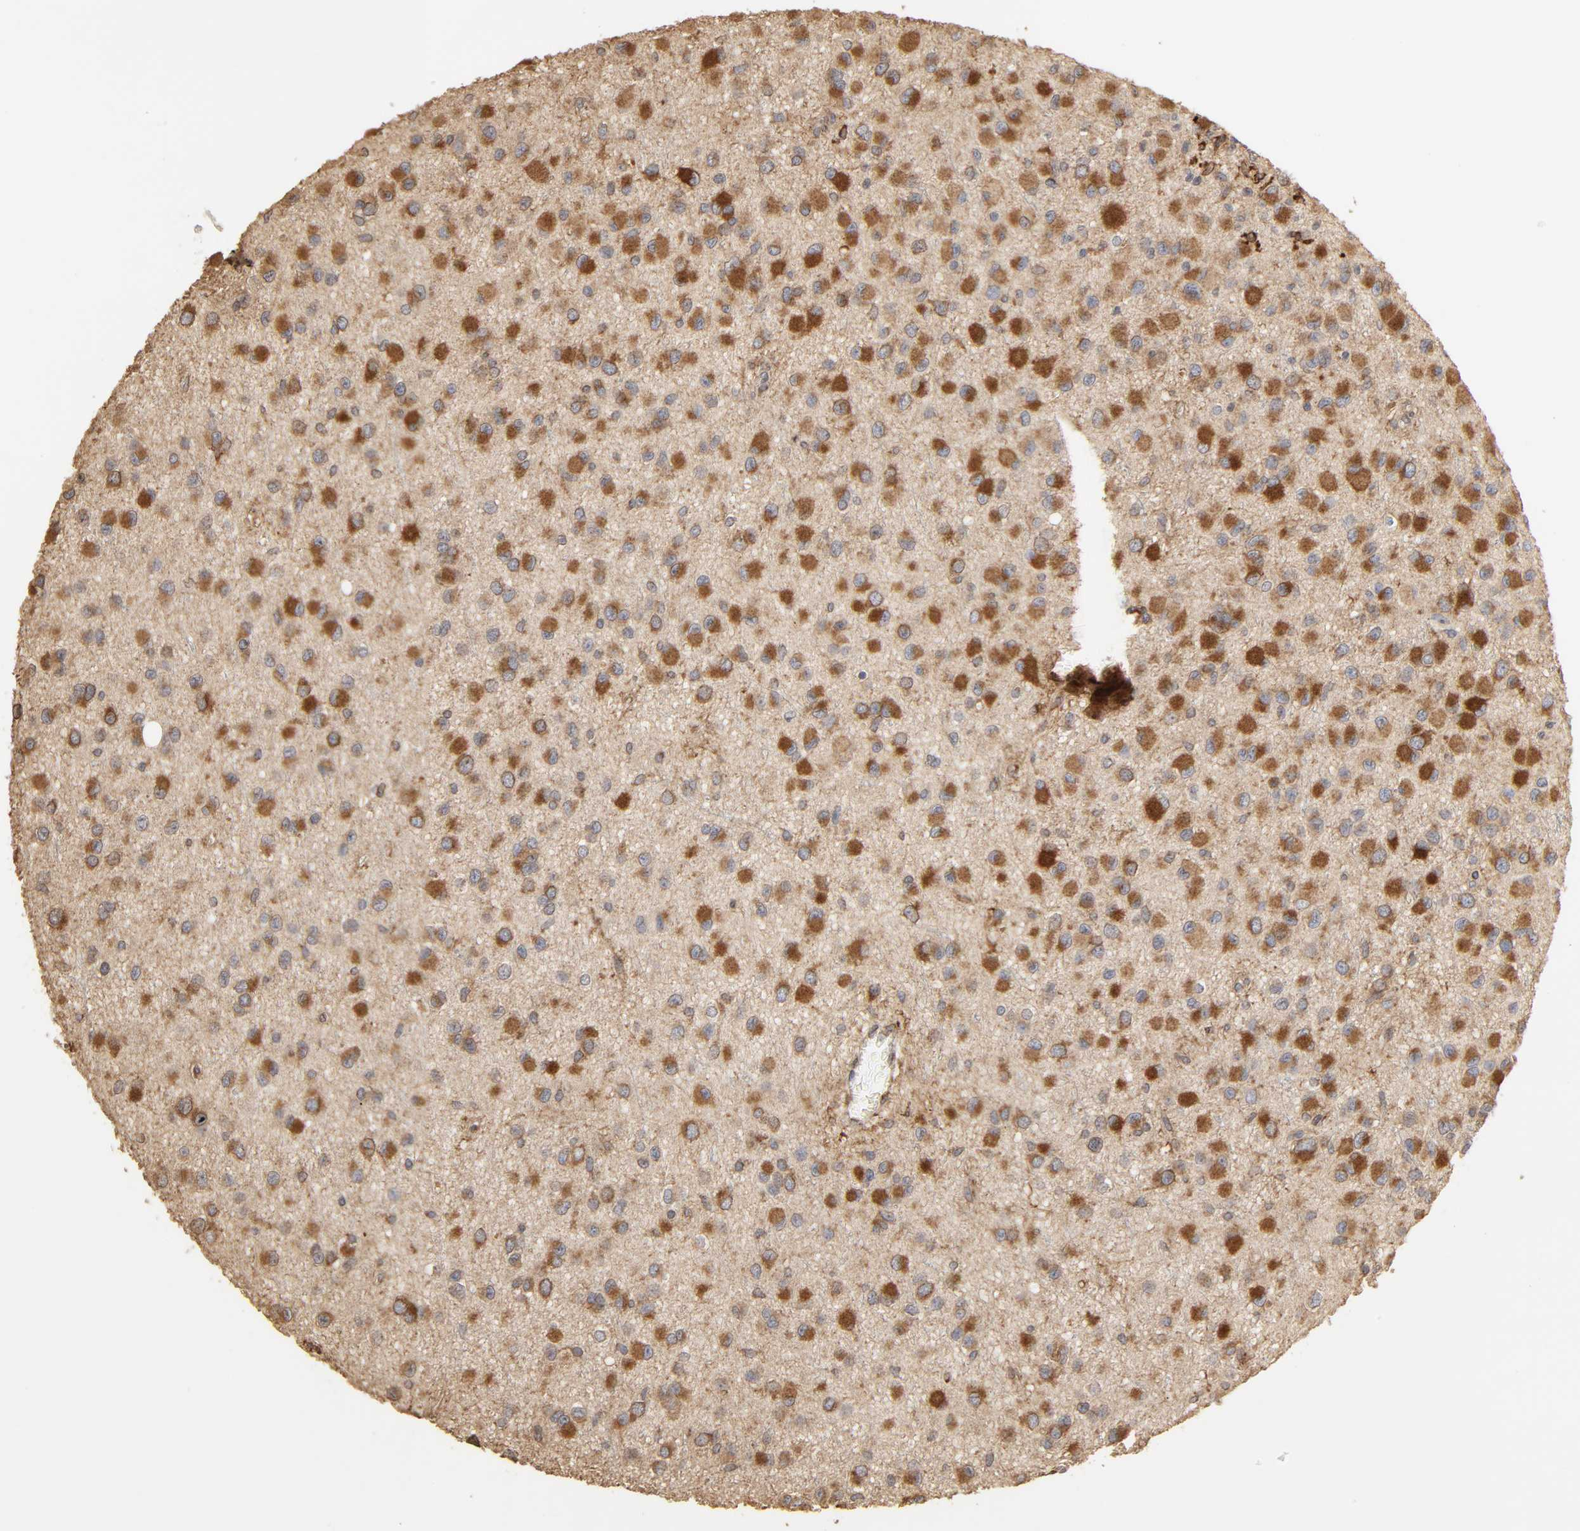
{"staining": {"intensity": "strong", "quantity": ">75%", "location": "cytoplasmic/membranous"}, "tissue": "glioma", "cell_type": "Tumor cells", "image_type": "cancer", "snomed": [{"axis": "morphology", "description": "Glioma, malignant, Low grade"}, {"axis": "topography", "description": "Brain"}], "caption": "There is high levels of strong cytoplasmic/membranous staining in tumor cells of malignant glioma (low-grade), as demonstrated by immunohistochemical staining (brown color).", "gene": "POR", "patient": {"sex": "male", "age": 42}}